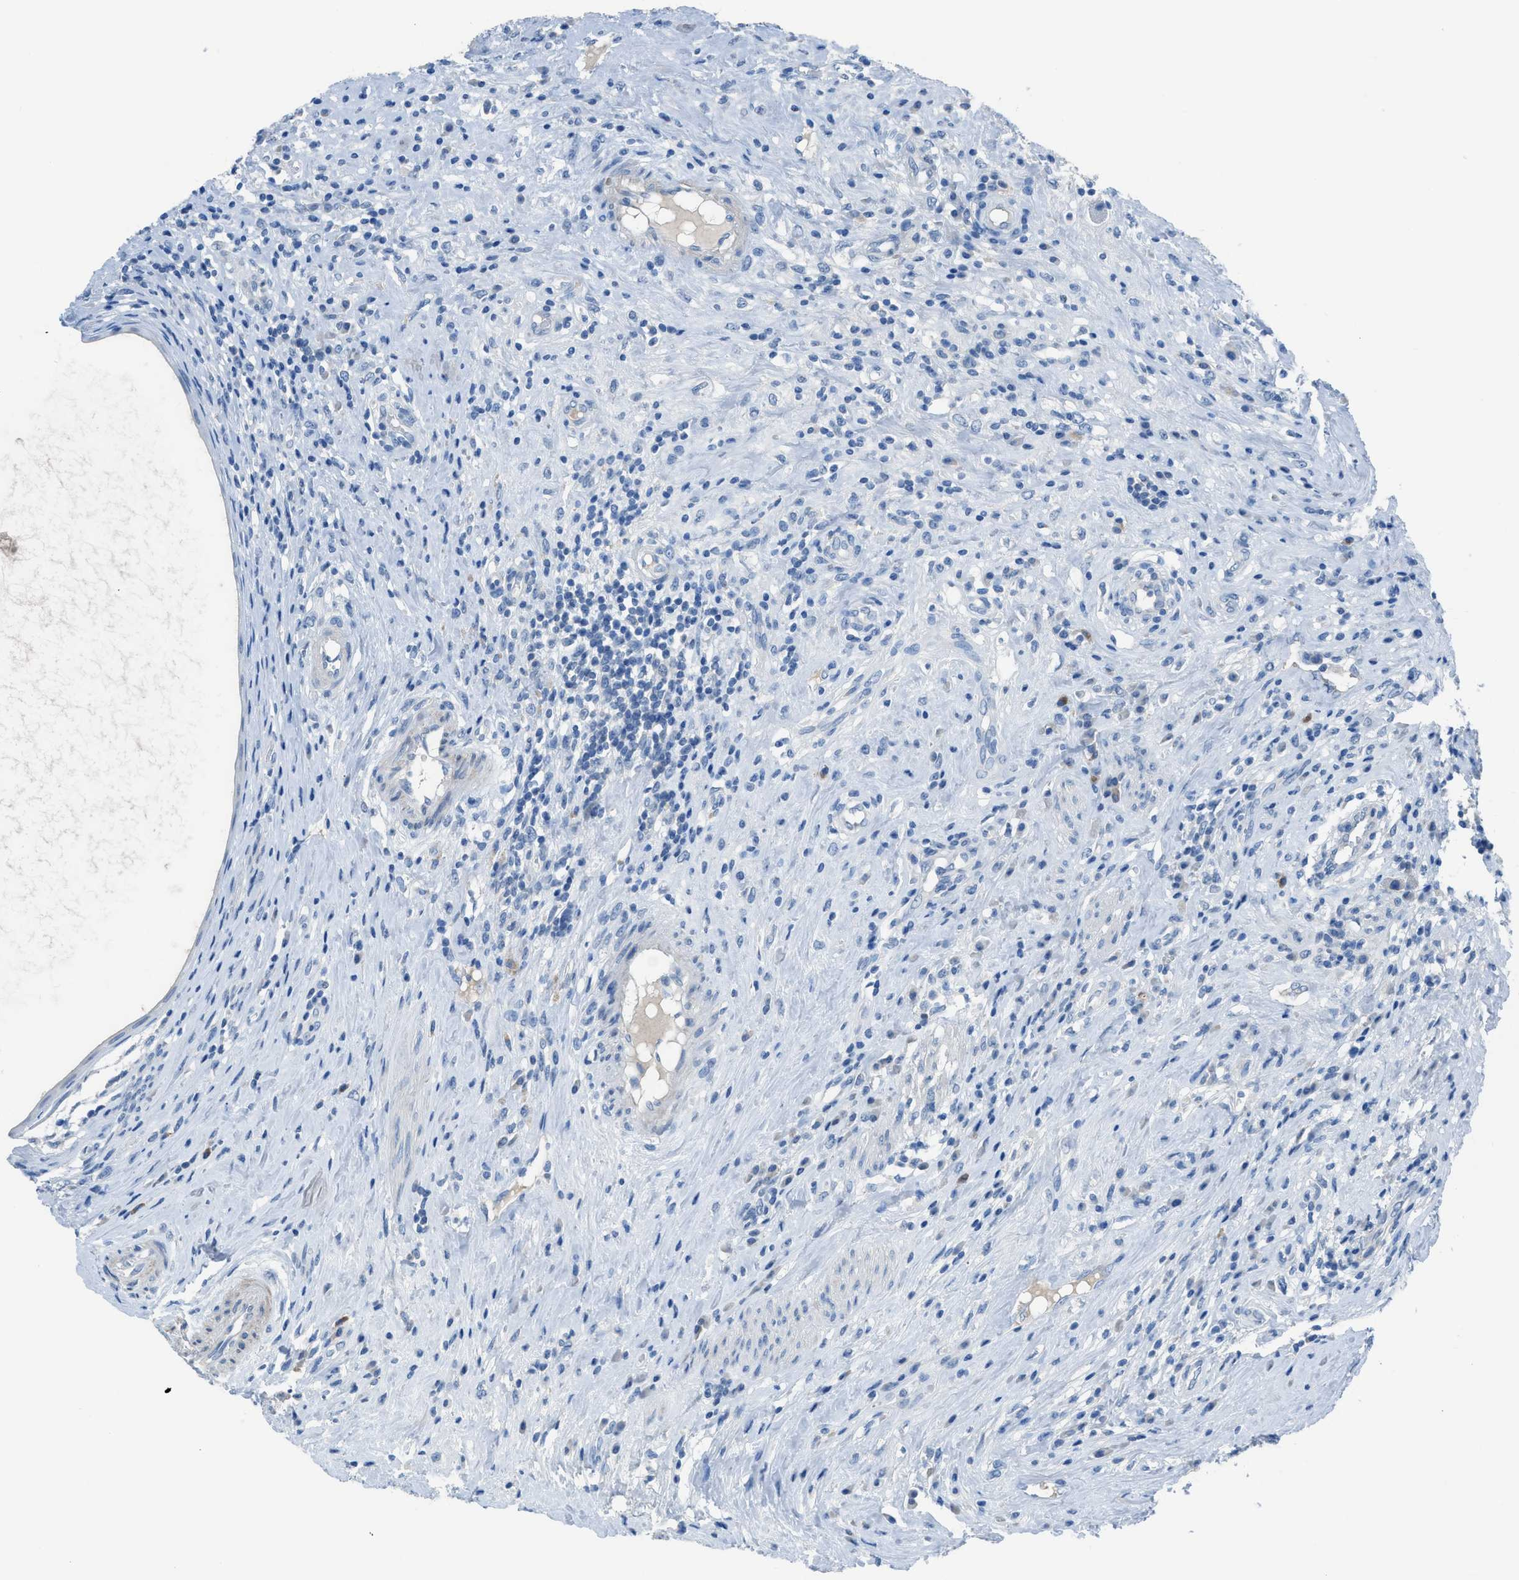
{"staining": {"intensity": "negative", "quantity": "none", "location": "none"}, "tissue": "testis cancer", "cell_type": "Tumor cells", "image_type": "cancer", "snomed": [{"axis": "morphology", "description": "Necrosis, NOS"}, {"axis": "morphology", "description": "Carcinoma, Embryonal, NOS"}, {"axis": "topography", "description": "Testis"}], "caption": "Testis embryonal carcinoma was stained to show a protein in brown. There is no significant staining in tumor cells.", "gene": "ACAN", "patient": {"sex": "male", "age": 19}}